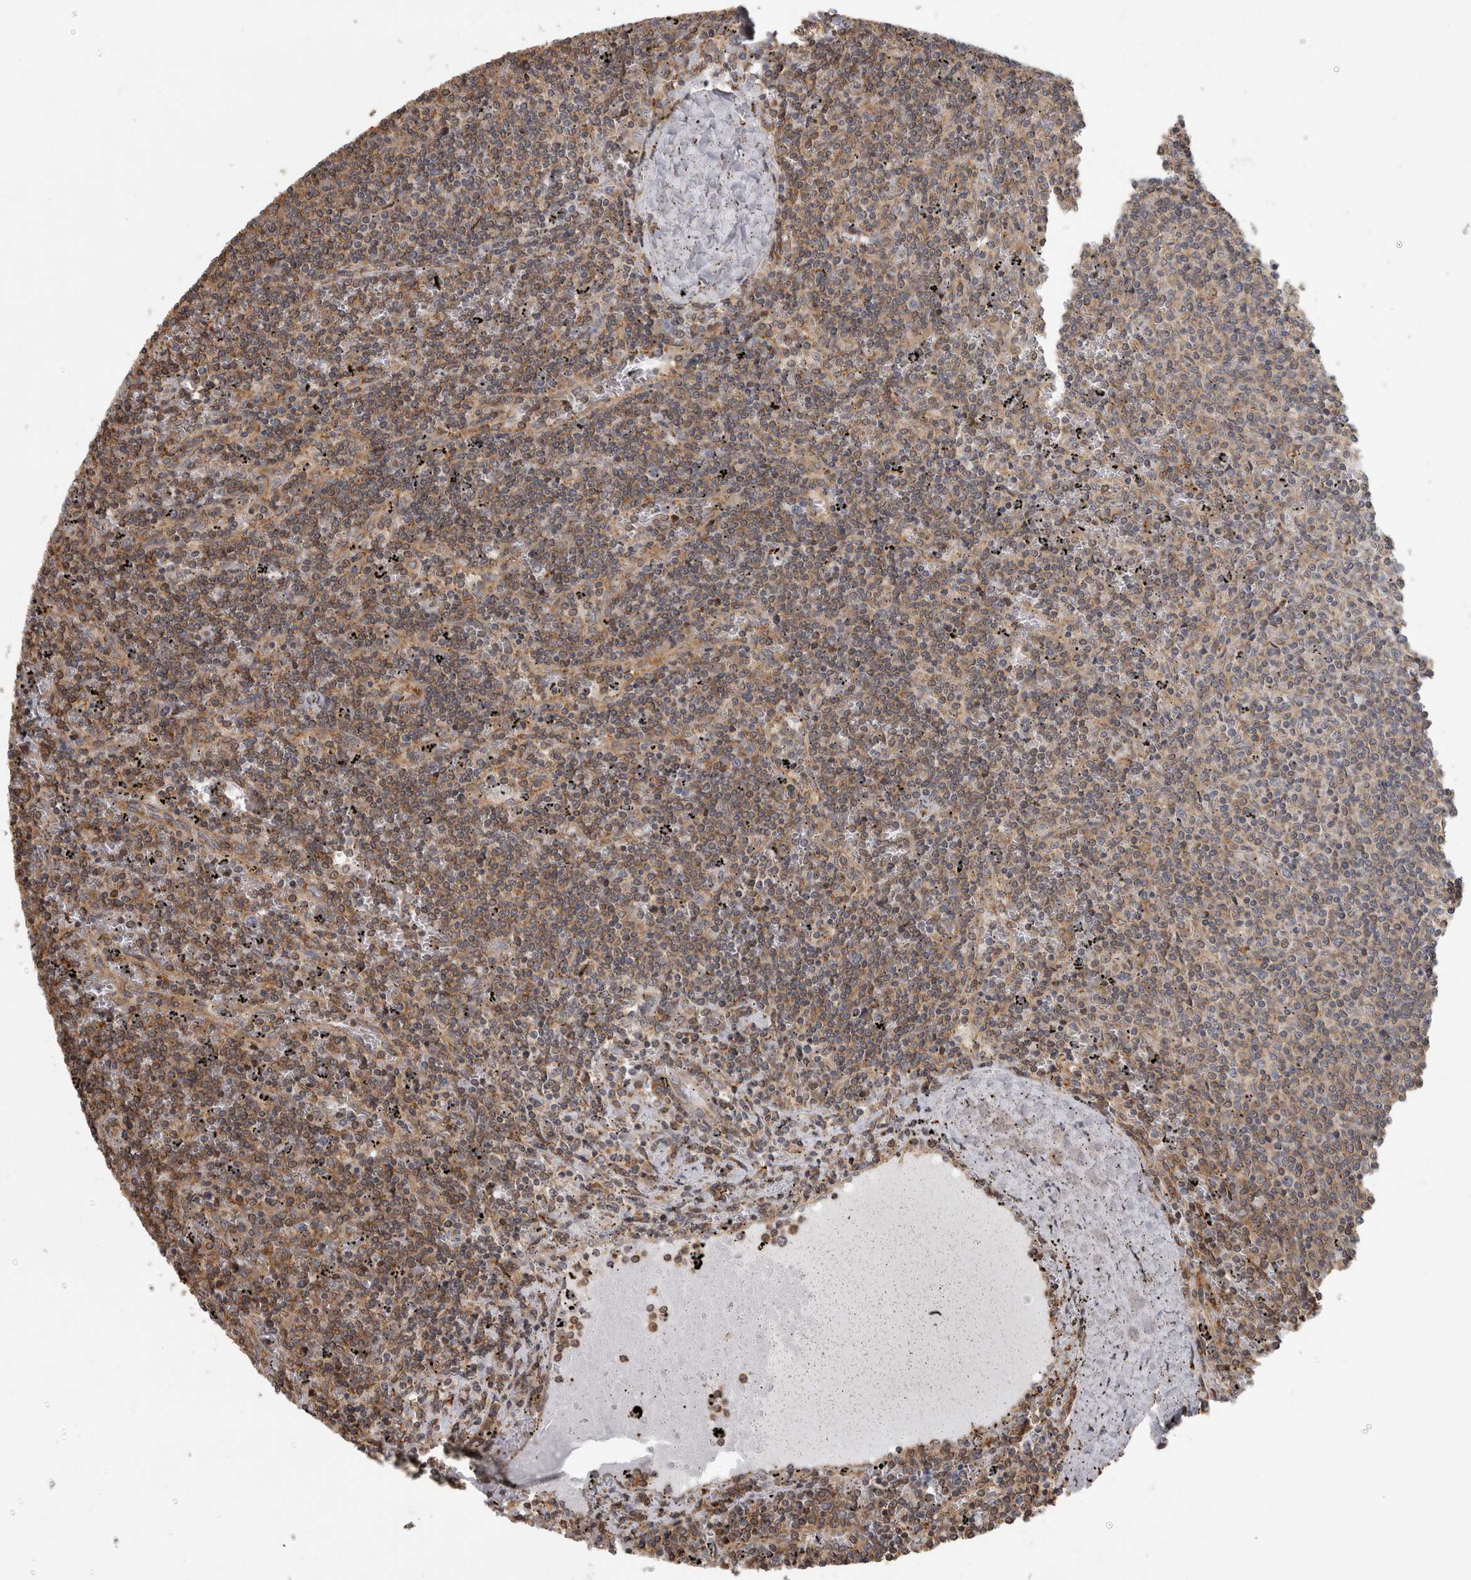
{"staining": {"intensity": "weak", "quantity": ">75%", "location": "cytoplasmic/membranous,nuclear"}, "tissue": "lymphoma", "cell_type": "Tumor cells", "image_type": "cancer", "snomed": [{"axis": "morphology", "description": "Malignant lymphoma, non-Hodgkin's type, Low grade"}, {"axis": "topography", "description": "Spleen"}], "caption": "Tumor cells demonstrate weak cytoplasmic/membranous and nuclear staining in about >75% of cells in malignant lymphoma, non-Hodgkin's type (low-grade).", "gene": "PARP6", "patient": {"sex": "female", "age": 50}}